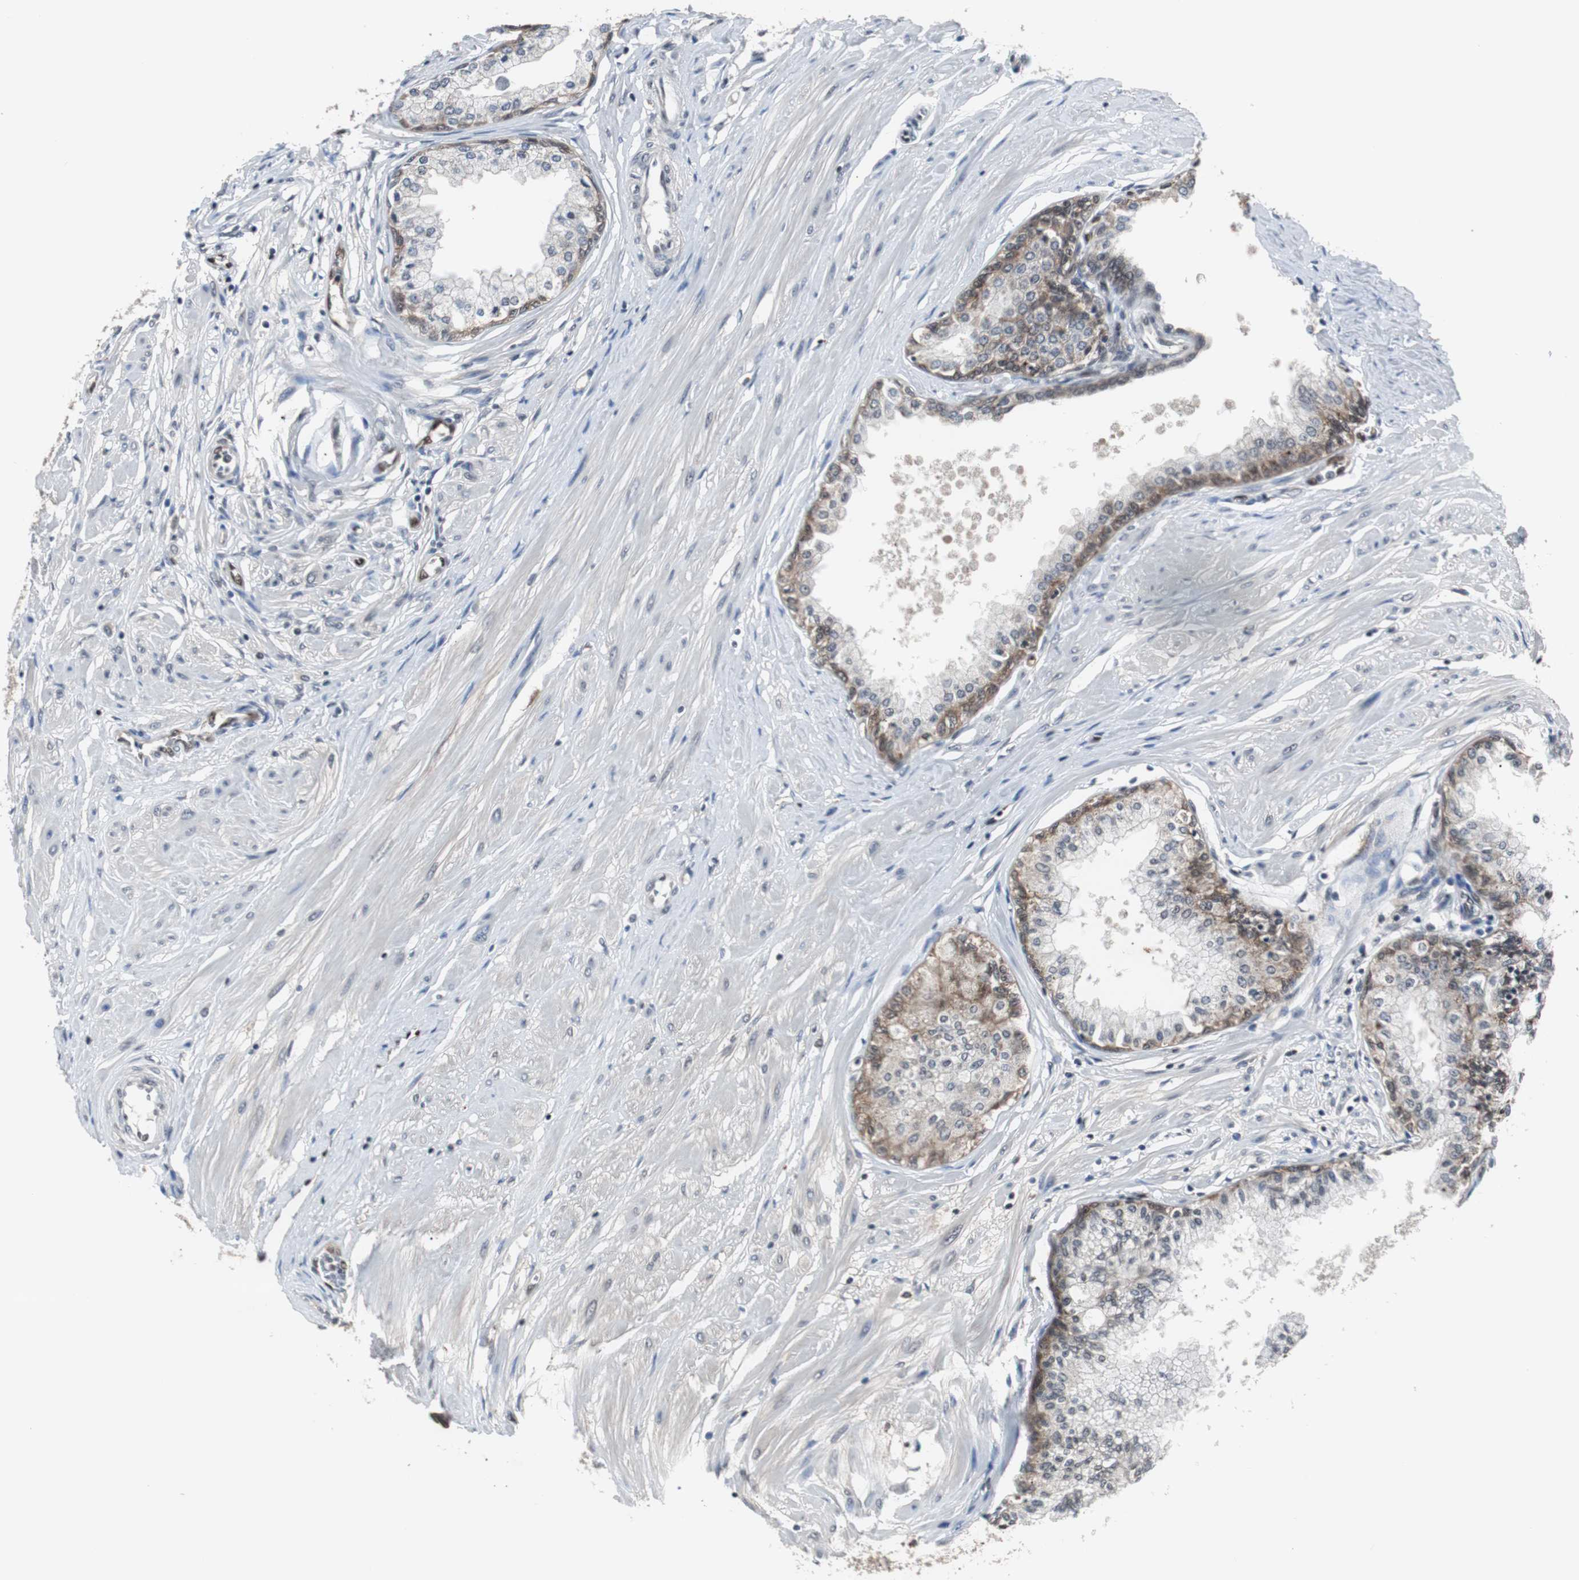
{"staining": {"intensity": "moderate", "quantity": "25%-75%", "location": "cytoplasmic/membranous"}, "tissue": "prostate", "cell_type": "Glandular cells", "image_type": "normal", "snomed": [{"axis": "morphology", "description": "Normal tissue, NOS"}, {"axis": "topography", "description": "Prostate"}, {"axis": "topography", "description": "Seminal veicle"}], "caption": "This micrograph reveals immunohistochemistry staining of normal prostate, with medium moderate cytoplasmic/membranous expression in approximately 25%-75% of glandular cells.", "gene": "SMAD1", "patient": {"sex": "male", "age": 60}}